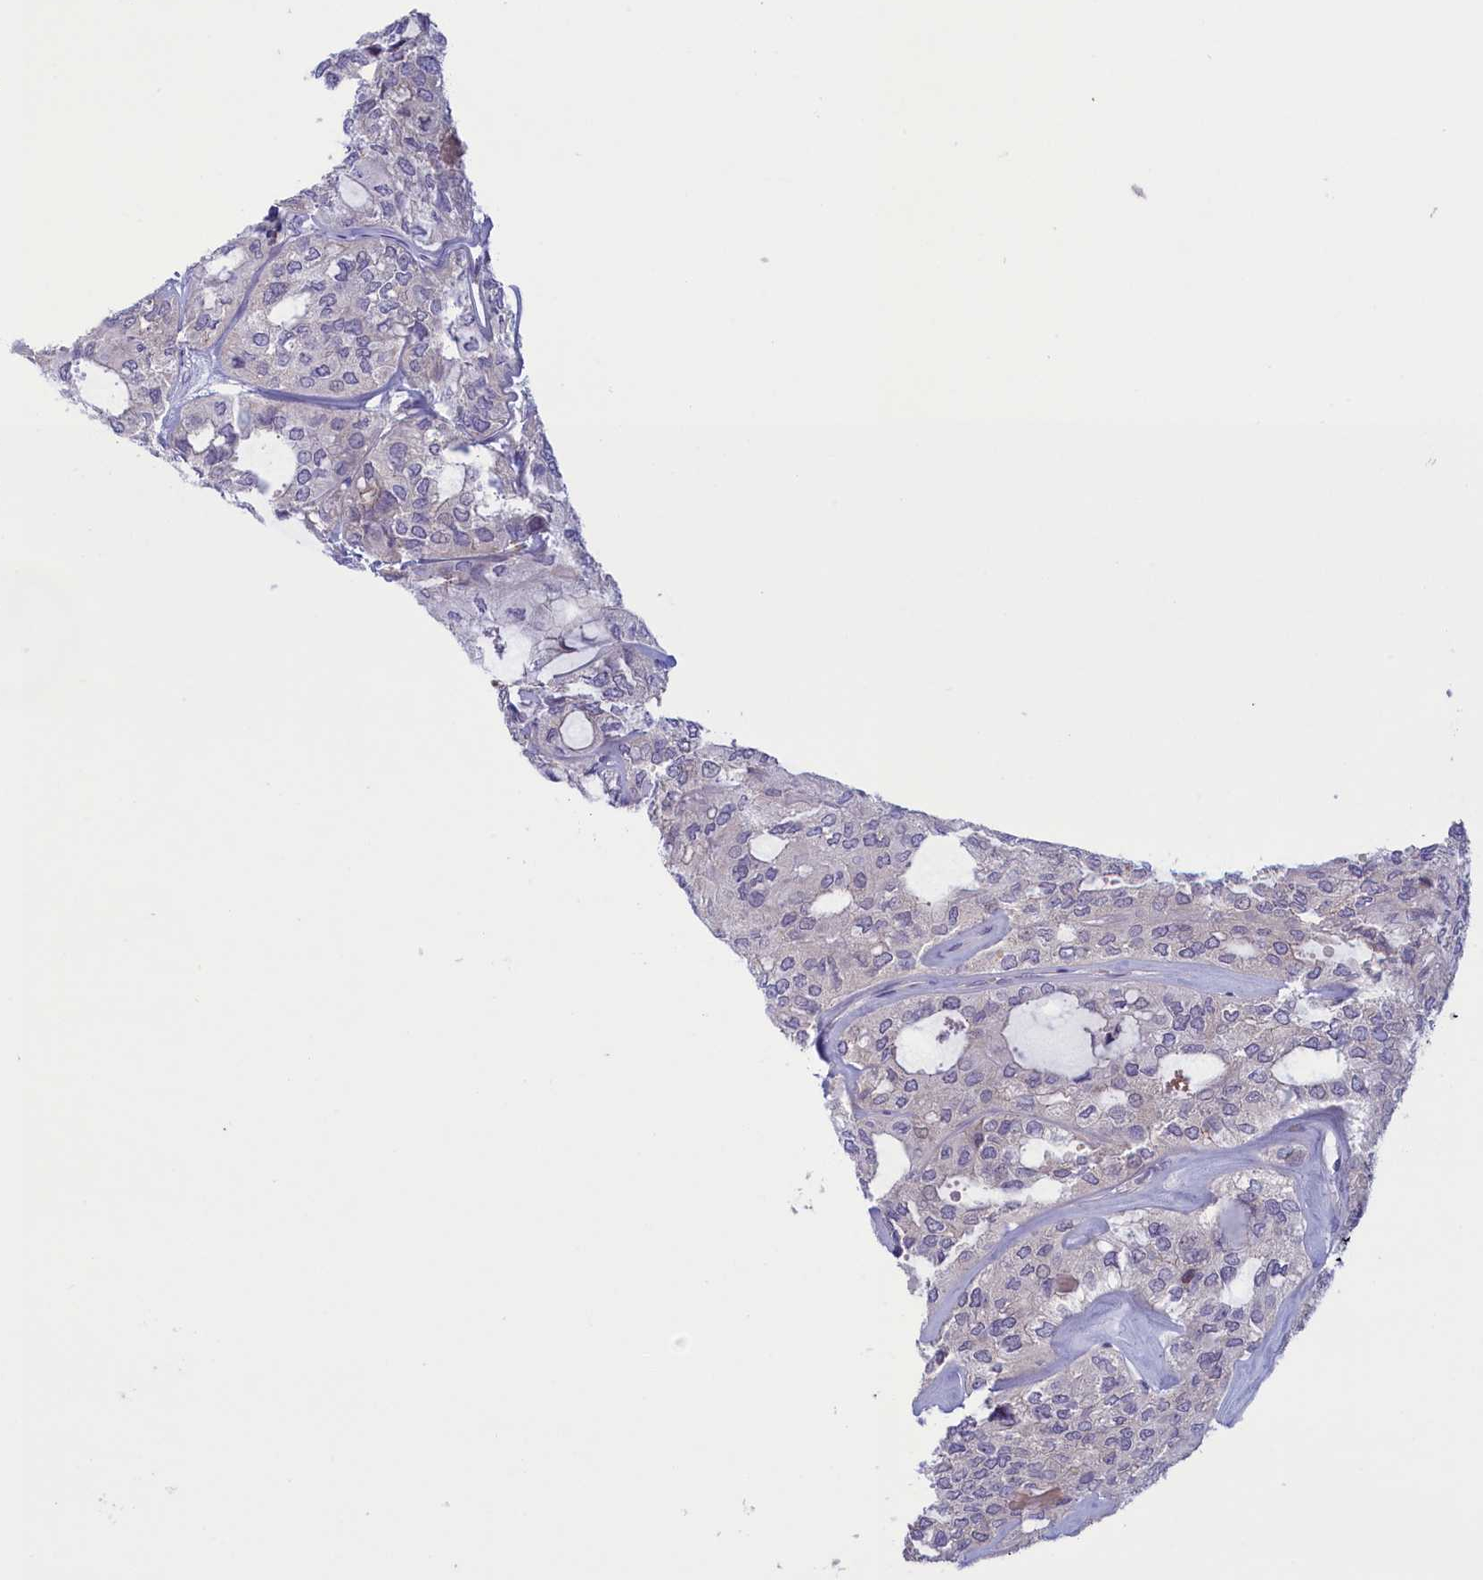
{"staining": {"intensity": "negative", "quantity": "none", "location": "none"}, "tissue": "thyroid cancer", "cell_type": "Tumor cells", "image_type": "cancer", "snomed": [{"axis": "morphology", "description": "Follicular adenoma carcinoma, NOS"}, {"axis": "topography", "description": "Thyroid gland"}], "caption": "Histopathology image shows no protein positivity in tumor cells of thyroid cancer tissue.", "gene": "CORO2A", "patient": {"sex": "male", "age": 75}}